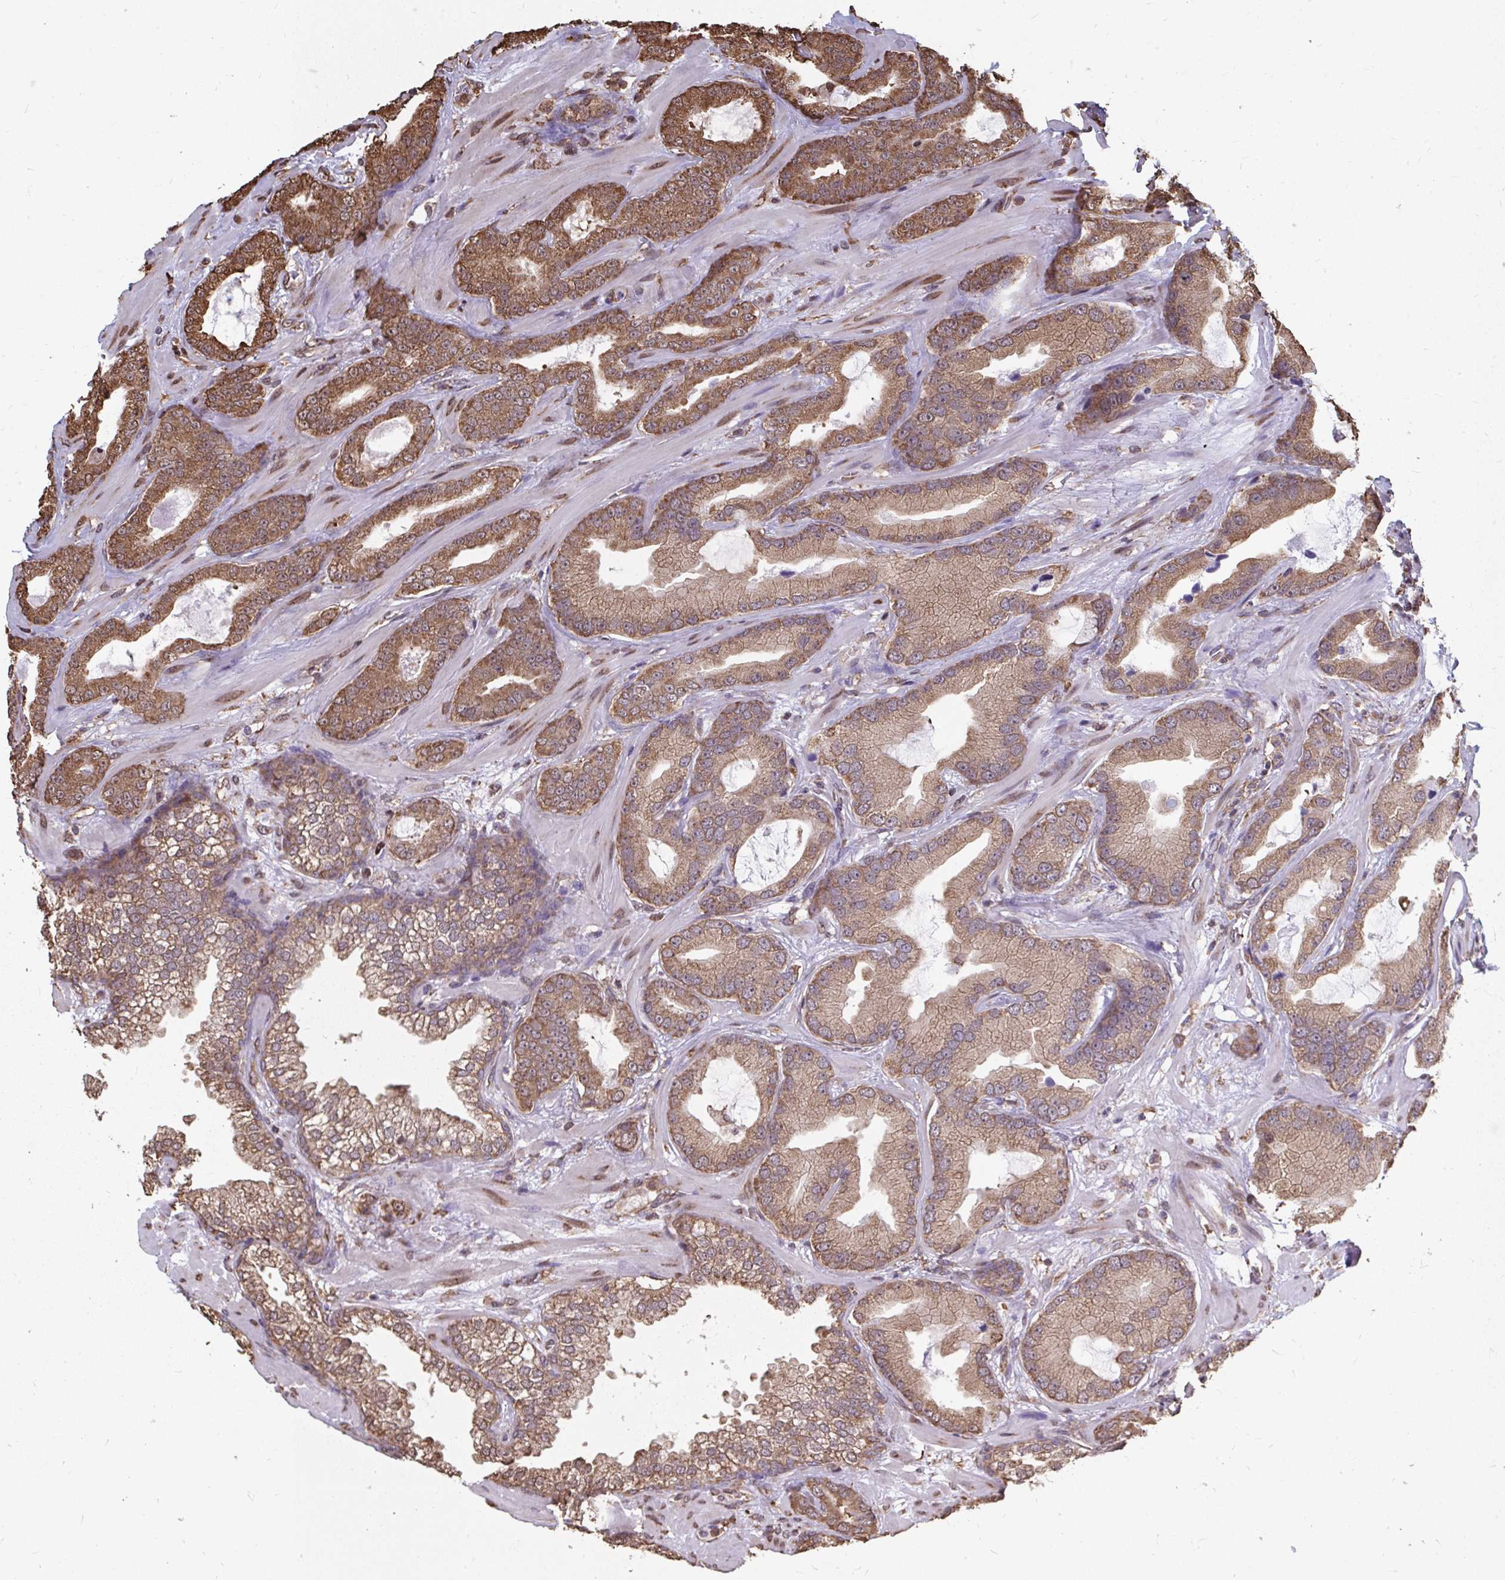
{"staining": {"intensity": "moderate", "quantity": ">75%", "location": "cytoplasmic/membranous"}, "tissue": "prostate cancer", "cell_type": "Tumor cells", "image_type": "cancer", "snomed": [{"axis": "morphology", "description": "Adenocarcinoma, Low grade"}, {"axis": "topography", "description": "Prostate"}], "caption": "Prostate cancer stained with a brown dye displays moderate cytoplasmic/membranous positive positivity in approximately >75% of tumor cells.", "gene": "SYNCRIP", "patient": {"sex": "male", "age": 62}}